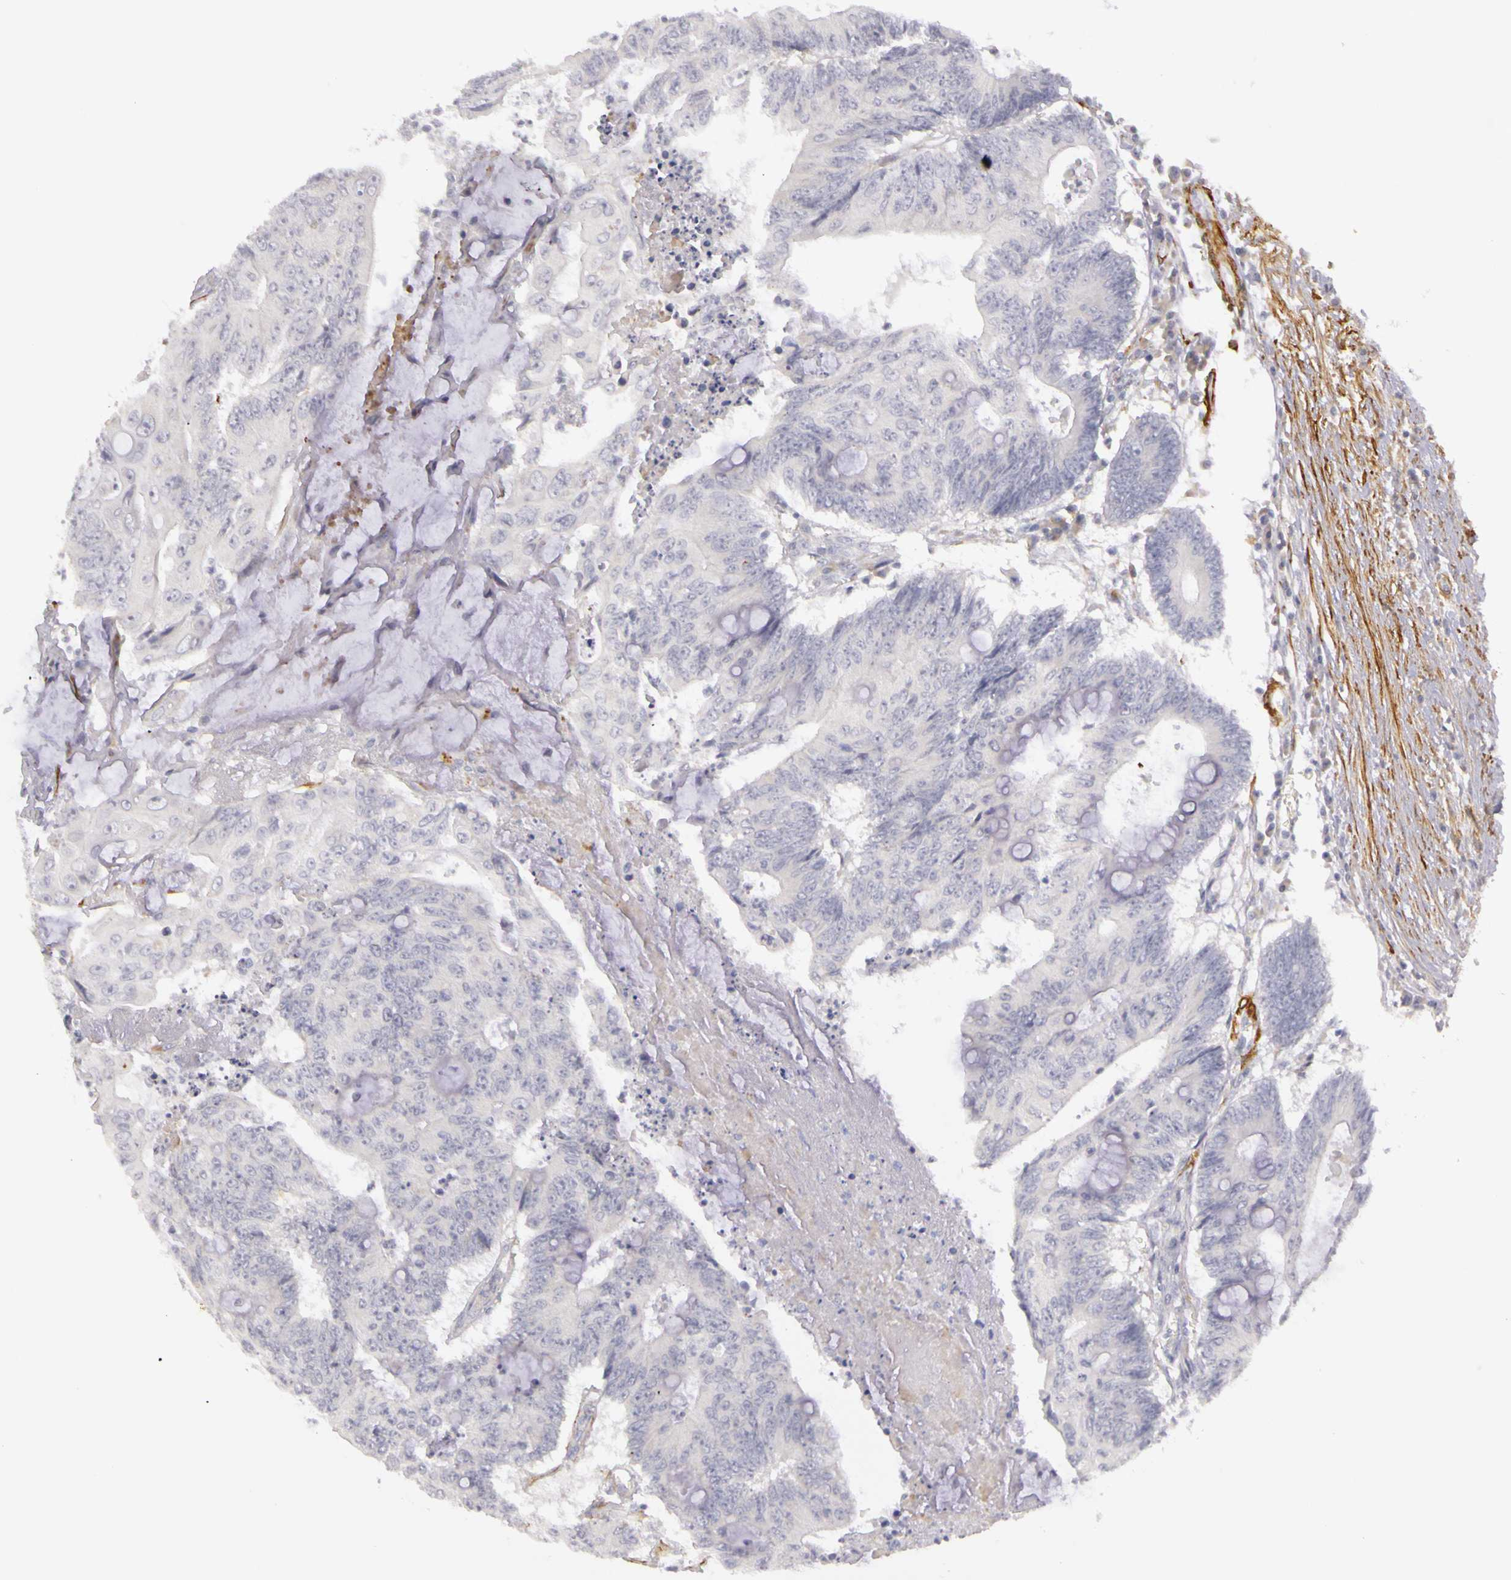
{"staining": {"intensity": "negative", "quantity": "none", "location": "none"}, "tissue": "colorectal cancer", "cell_type": "Tumor cells", "image_type": "cancer", "snomed": [{"axis": "morphology", "description": "Adenocarcinoma, NOS"}, {"axis": "topography", "description": "Colon"}], "caption": "There is no significant staining in tumor cells of colorectal cancer.", "gene": "CNTN2", "patient": {"sex": "male", "age": 65}}